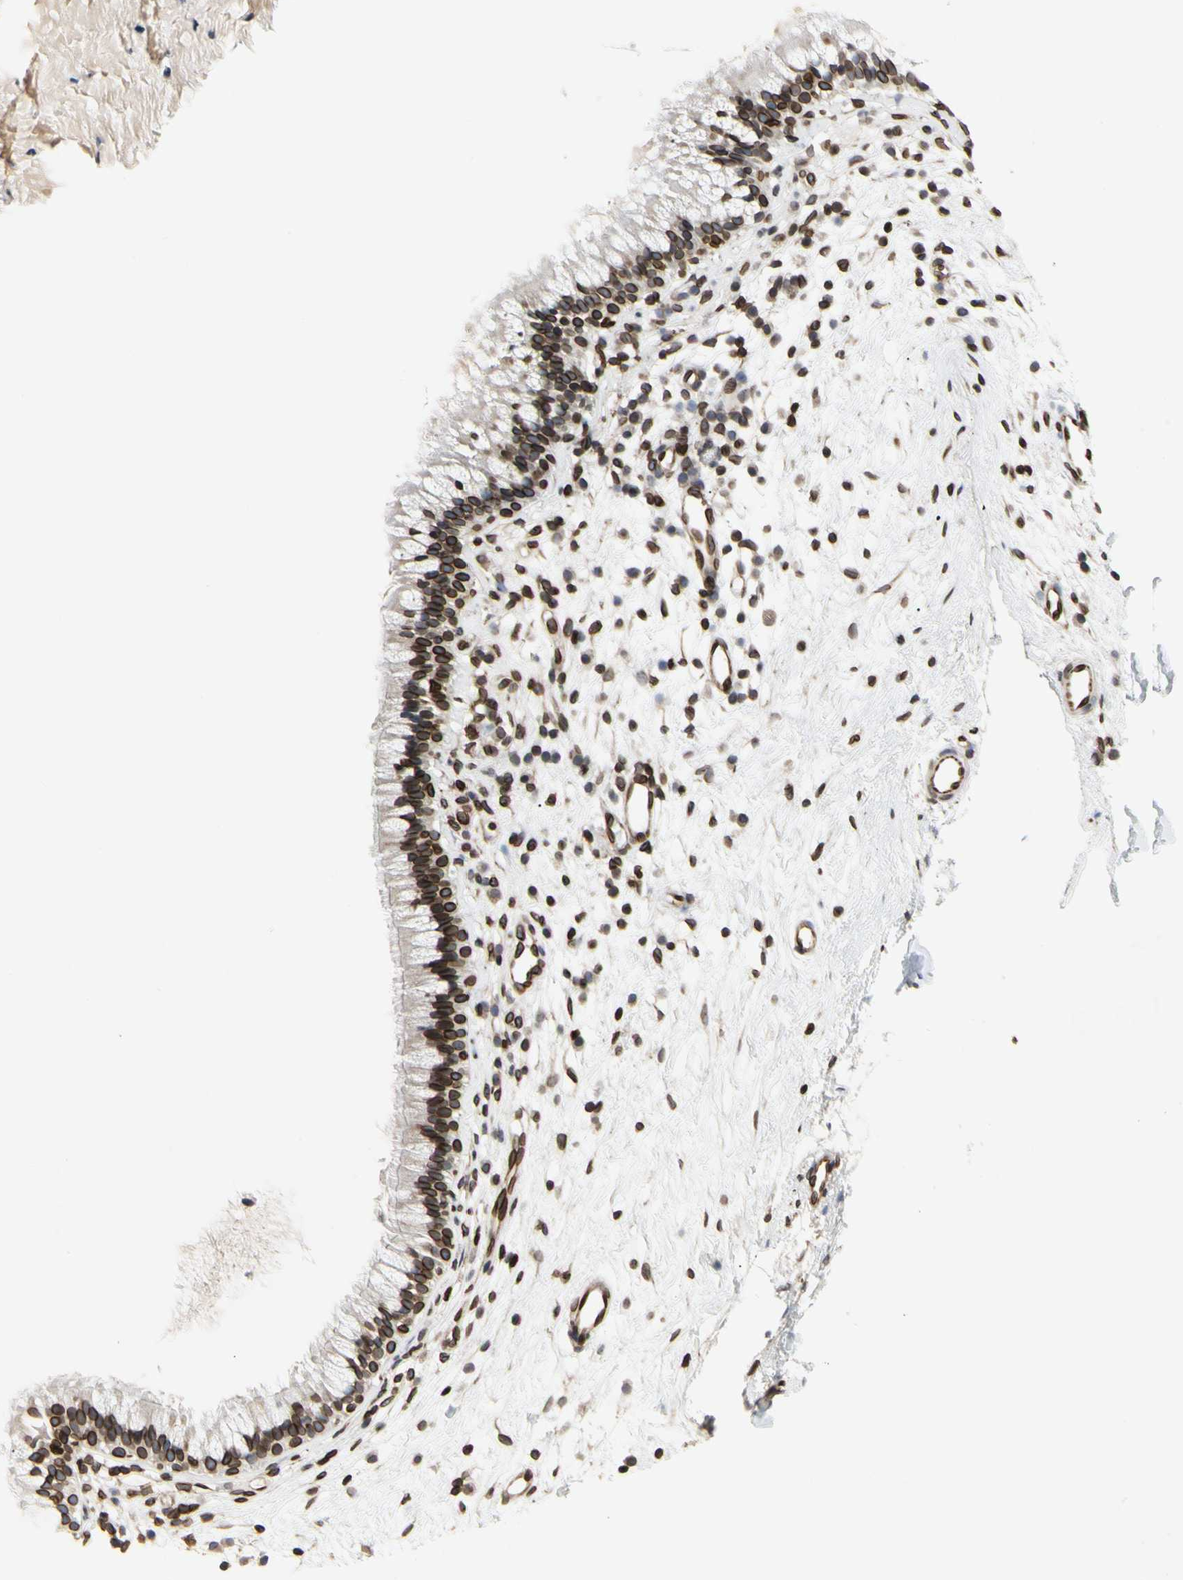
{"staining": {"intensity": "strong", "quantity": ">75%", "location": "cytoplasmic/membranous,nuclear"}, "tissue": "nasopharynx", "cell_type": "Respiratory epithelial cells", "image_type": "normal", "snomed": [{"axis": "morphology", "description": "Normal tissue, NOS"}, {"axis": "topography", "description": "Nasopharynx"}], "caption": "Nasopharynx stained with IHC reveals strong cytoplasmic/membranous,nuclear expression in about >75% of respiratory epithelial cells. (IHC, brightfield microscopy, high magnification).", "gene": "TMPO", "patient": {"sex": "male", "age": 21}}